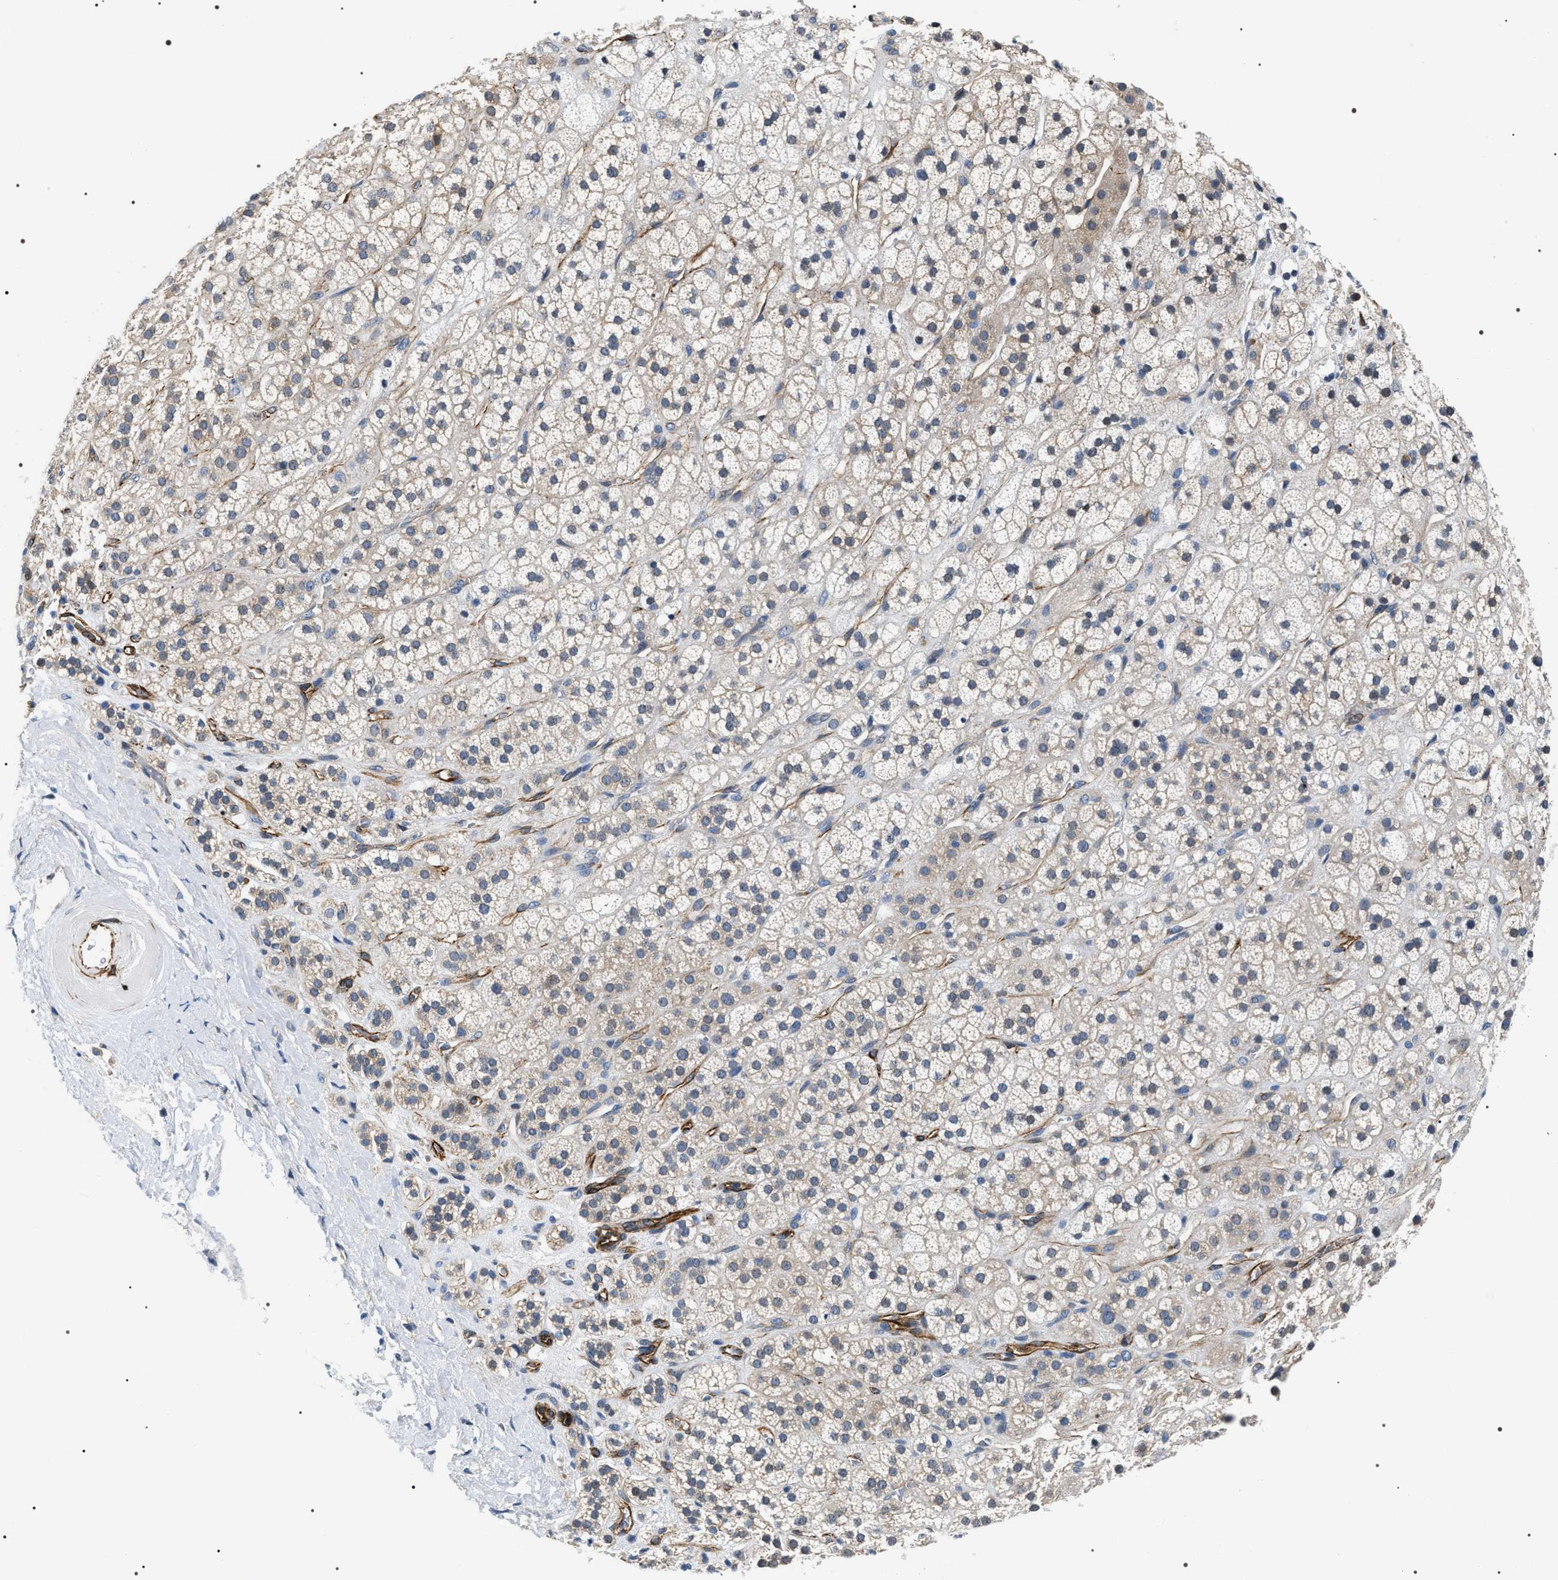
{"staining": {"intensity": "weak", "quantity": "25%-75%", "location": "cytoplasmic/membranous"}, "tissue": "adrenal gland", "cell_type": "Glandular cells", "image_type": "normal", "snomed": [{"axis": "morphology", "description": "Normal tissue, NOS"}, {"axis": "topography", "description": "Adrenal gland"}], "caption": "Protein staining of normal adrenal gland displays weak cytoplasmic/membranous expression in approximately 25%-75% of glandular cells.", "gene": "PKD1L1", "patient": {"sex": "male", "age": 56}}